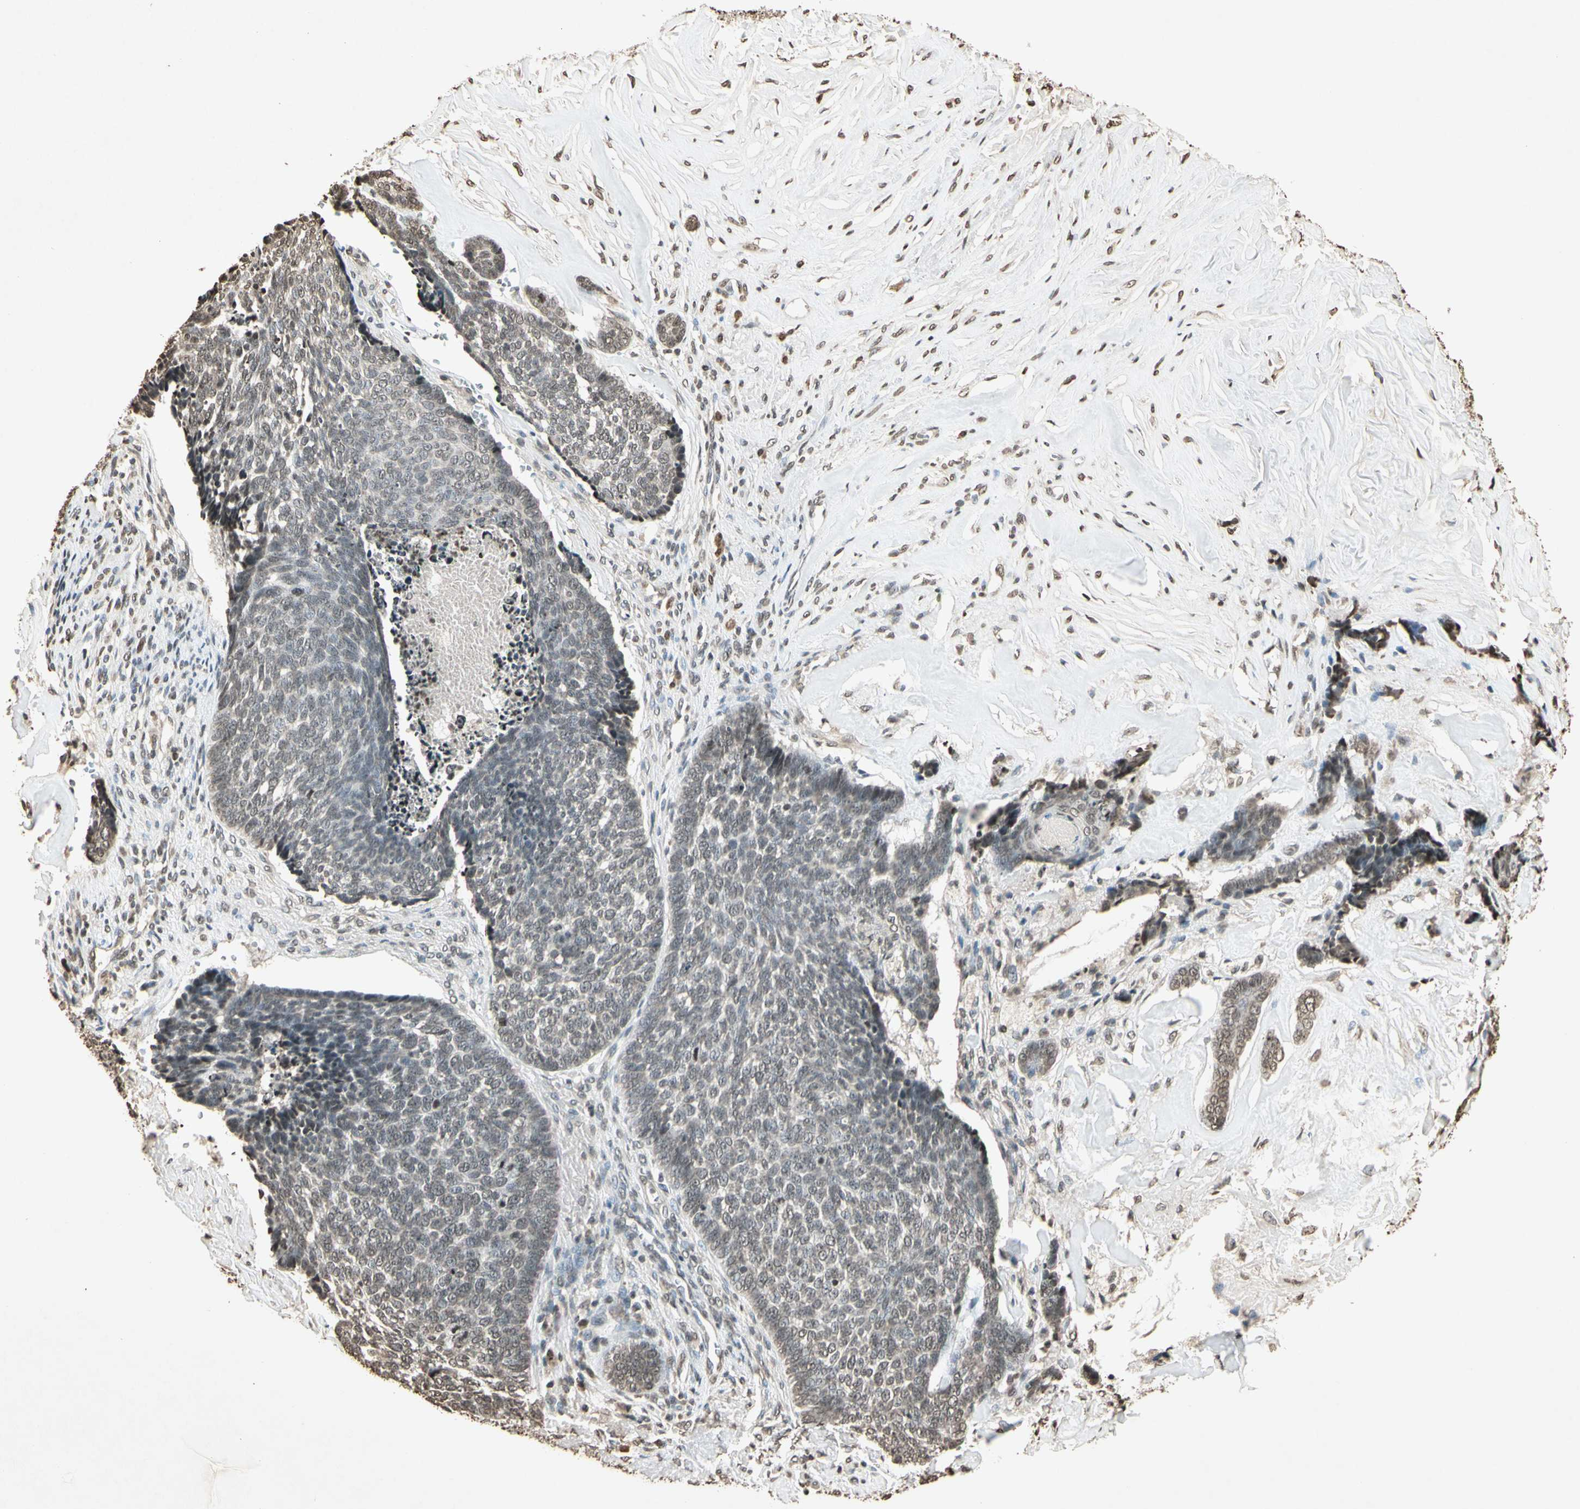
{"staining": {"intensity": "weak", "quantity": "25%-75%", "location": "nuclear"}, "tissue": "skin cancer", "cell_type": "Tumor cells", "image_type": "cancer", "snomed": [{"axis": "morphology", "description": "Basal cell carcinoma"}, {"axis": "topography", "description": "Skin"}], "caption": "Immunohistochemical staining of skin cancer (basal cell carcinoma) exhibits low levels of weak nuclear protein positivity in about 25%-75% of tumor cells. The protein of interest is stained brown, and the nuclei are stained in blue (DAB IHC with brightfield microscopy, high magnification).", "gene": "TOP1", "patient": {"sex": "male", "age": 84}}